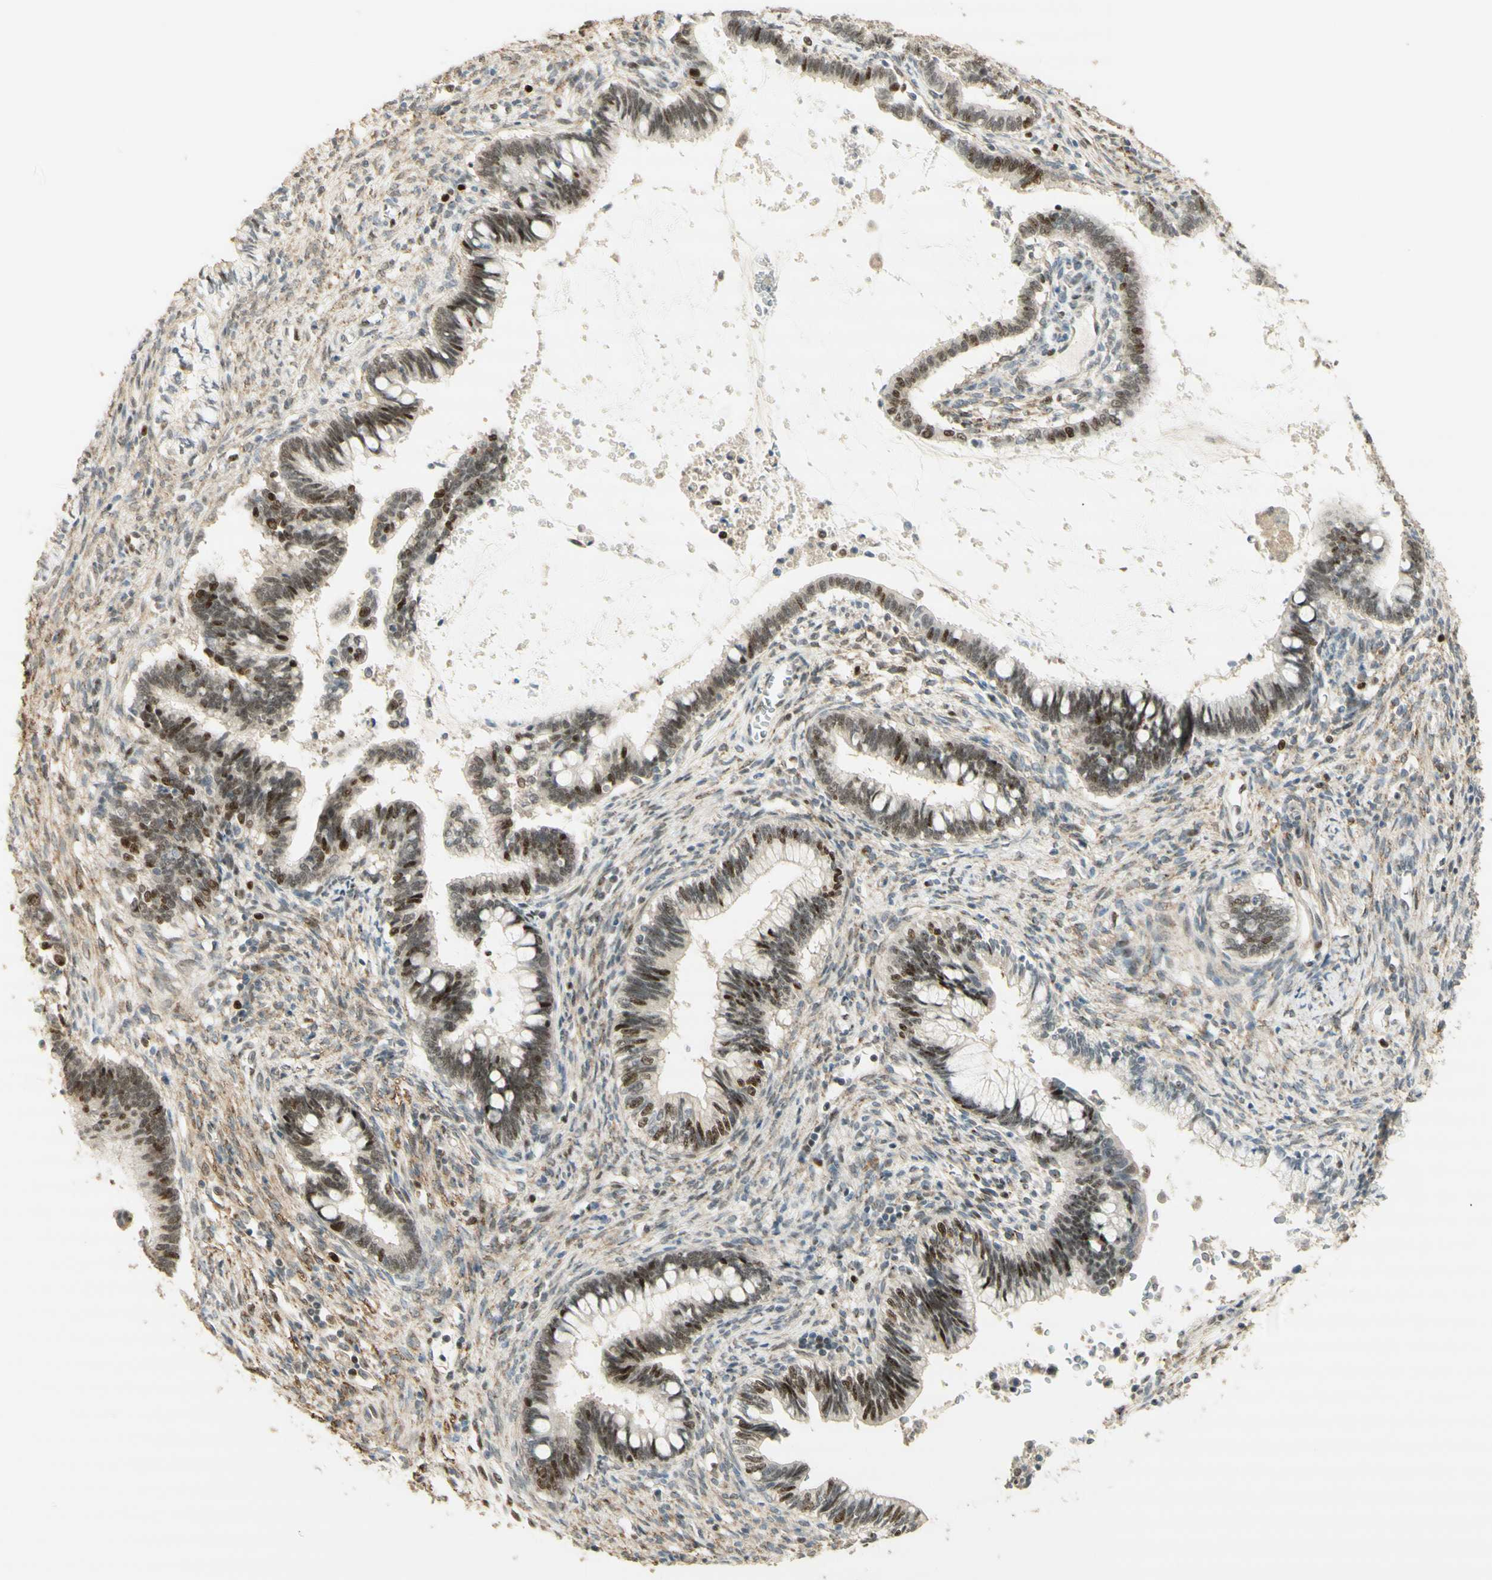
{"staining": {"intensity": "moderate", "quantity": "25%-75%", "location": "nuclear"}, "tissue": "cervical cancer", "cell_type": "Tumor cells", "image_type": "cancer", "snomed": [{"axis": "morphology", "description": "Adenocarcinoma, NOS"}, {"axis": "topography", "description": "Cervix"}], "caption": "DAB immunohistochemical staining of human cervical cancer reveals moderate nuclear protein positivity in approximately 25%-75% of tumor cells.", "gene": "FOXP1", "patient": {"sex": "female", "age": 44}}